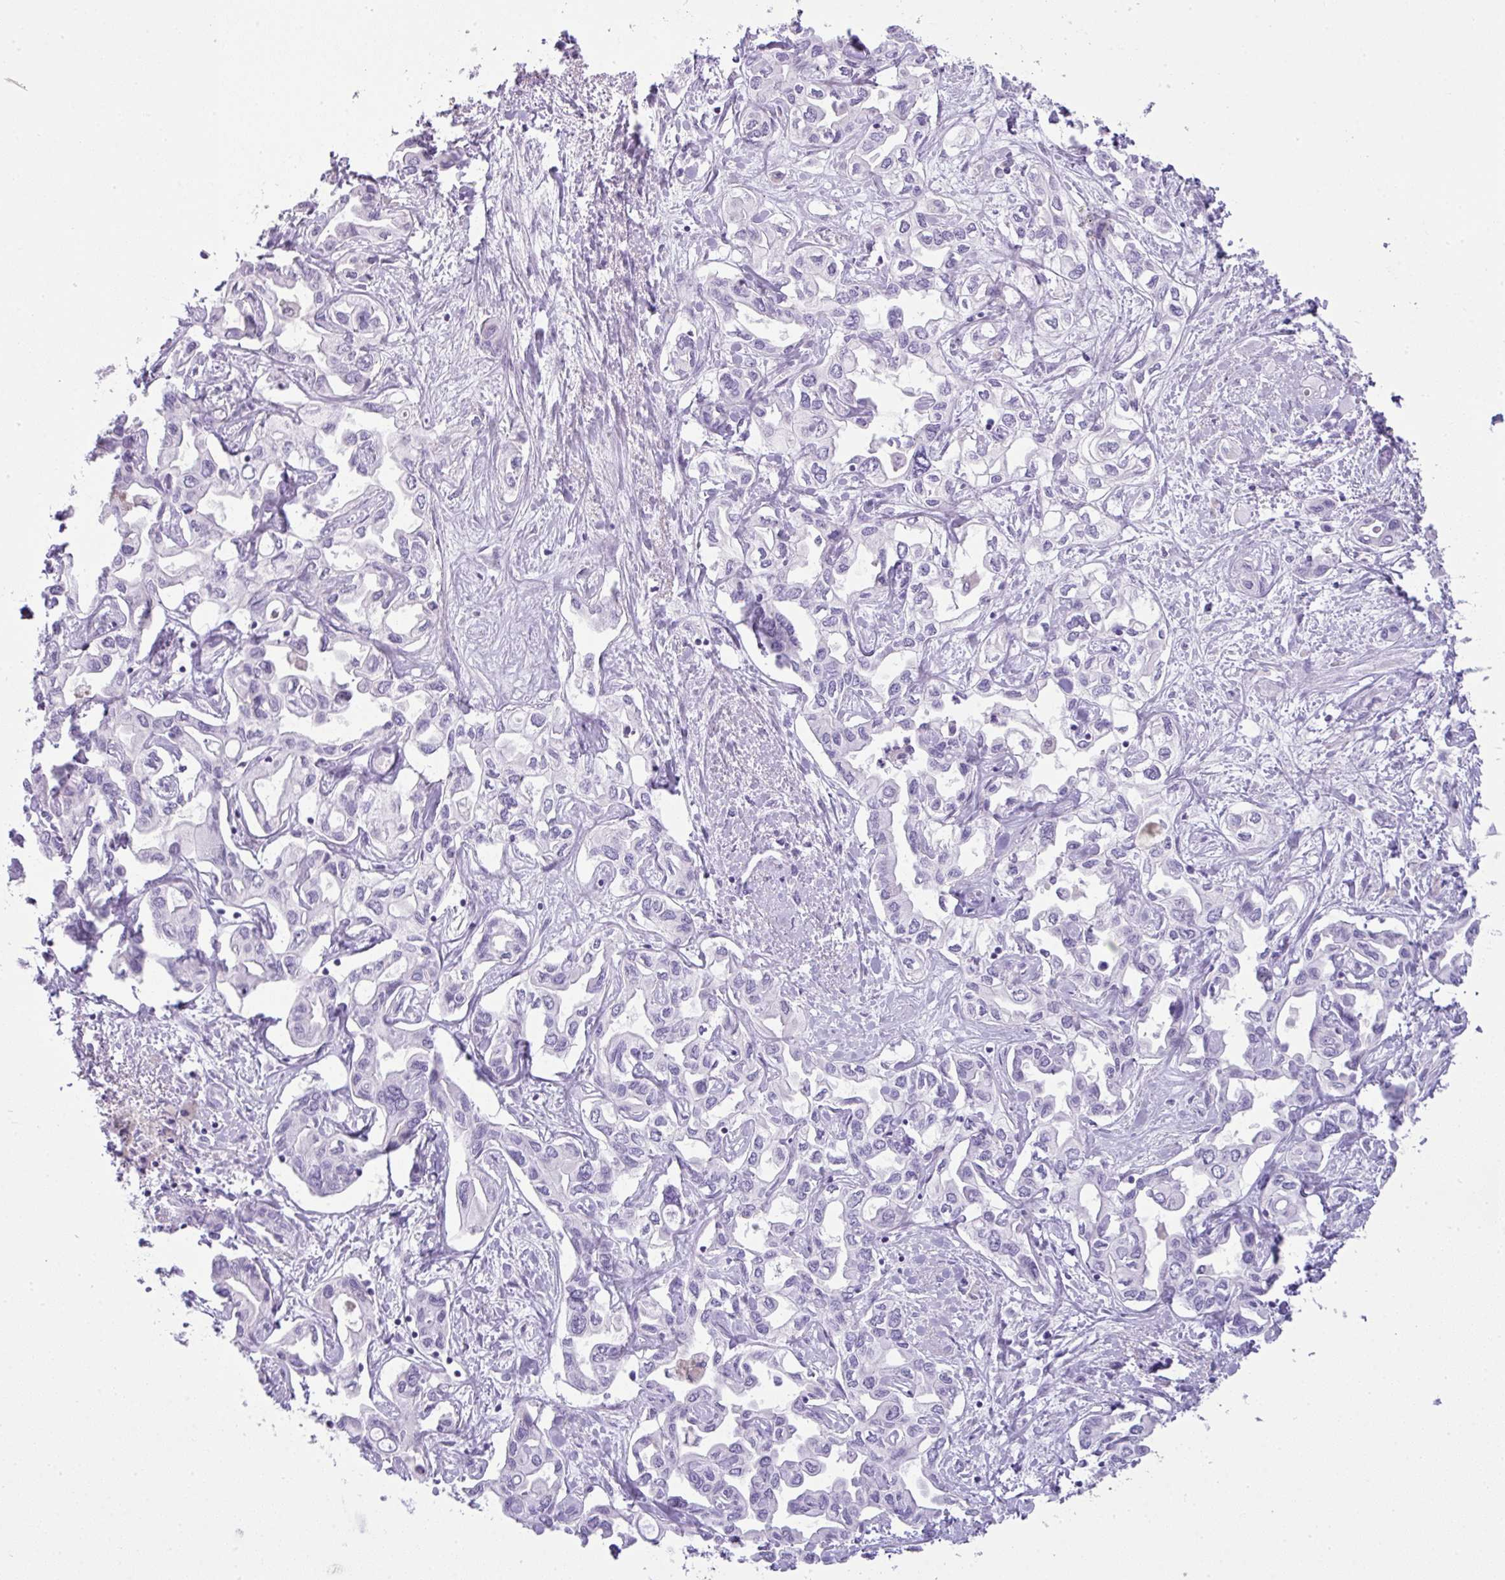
{"staining": {"intensity": "negative", "quantity": "none", "location": "none"}, "tissue": "liver cancer", "cell_type": "Tumor cells", "image_type": "cancer", "snomed": [{"axis": "morphology", "description": "Cholangiocarcinoma"}, {"axis": "topography", "description": "Liver"}], "caption": "The photomicrograph exhibits no significant positivity in tumor cells of cholangiocarcinoma (liver).", "gene": "TNP1", "patient": {"sex": "female", "age": 64}}